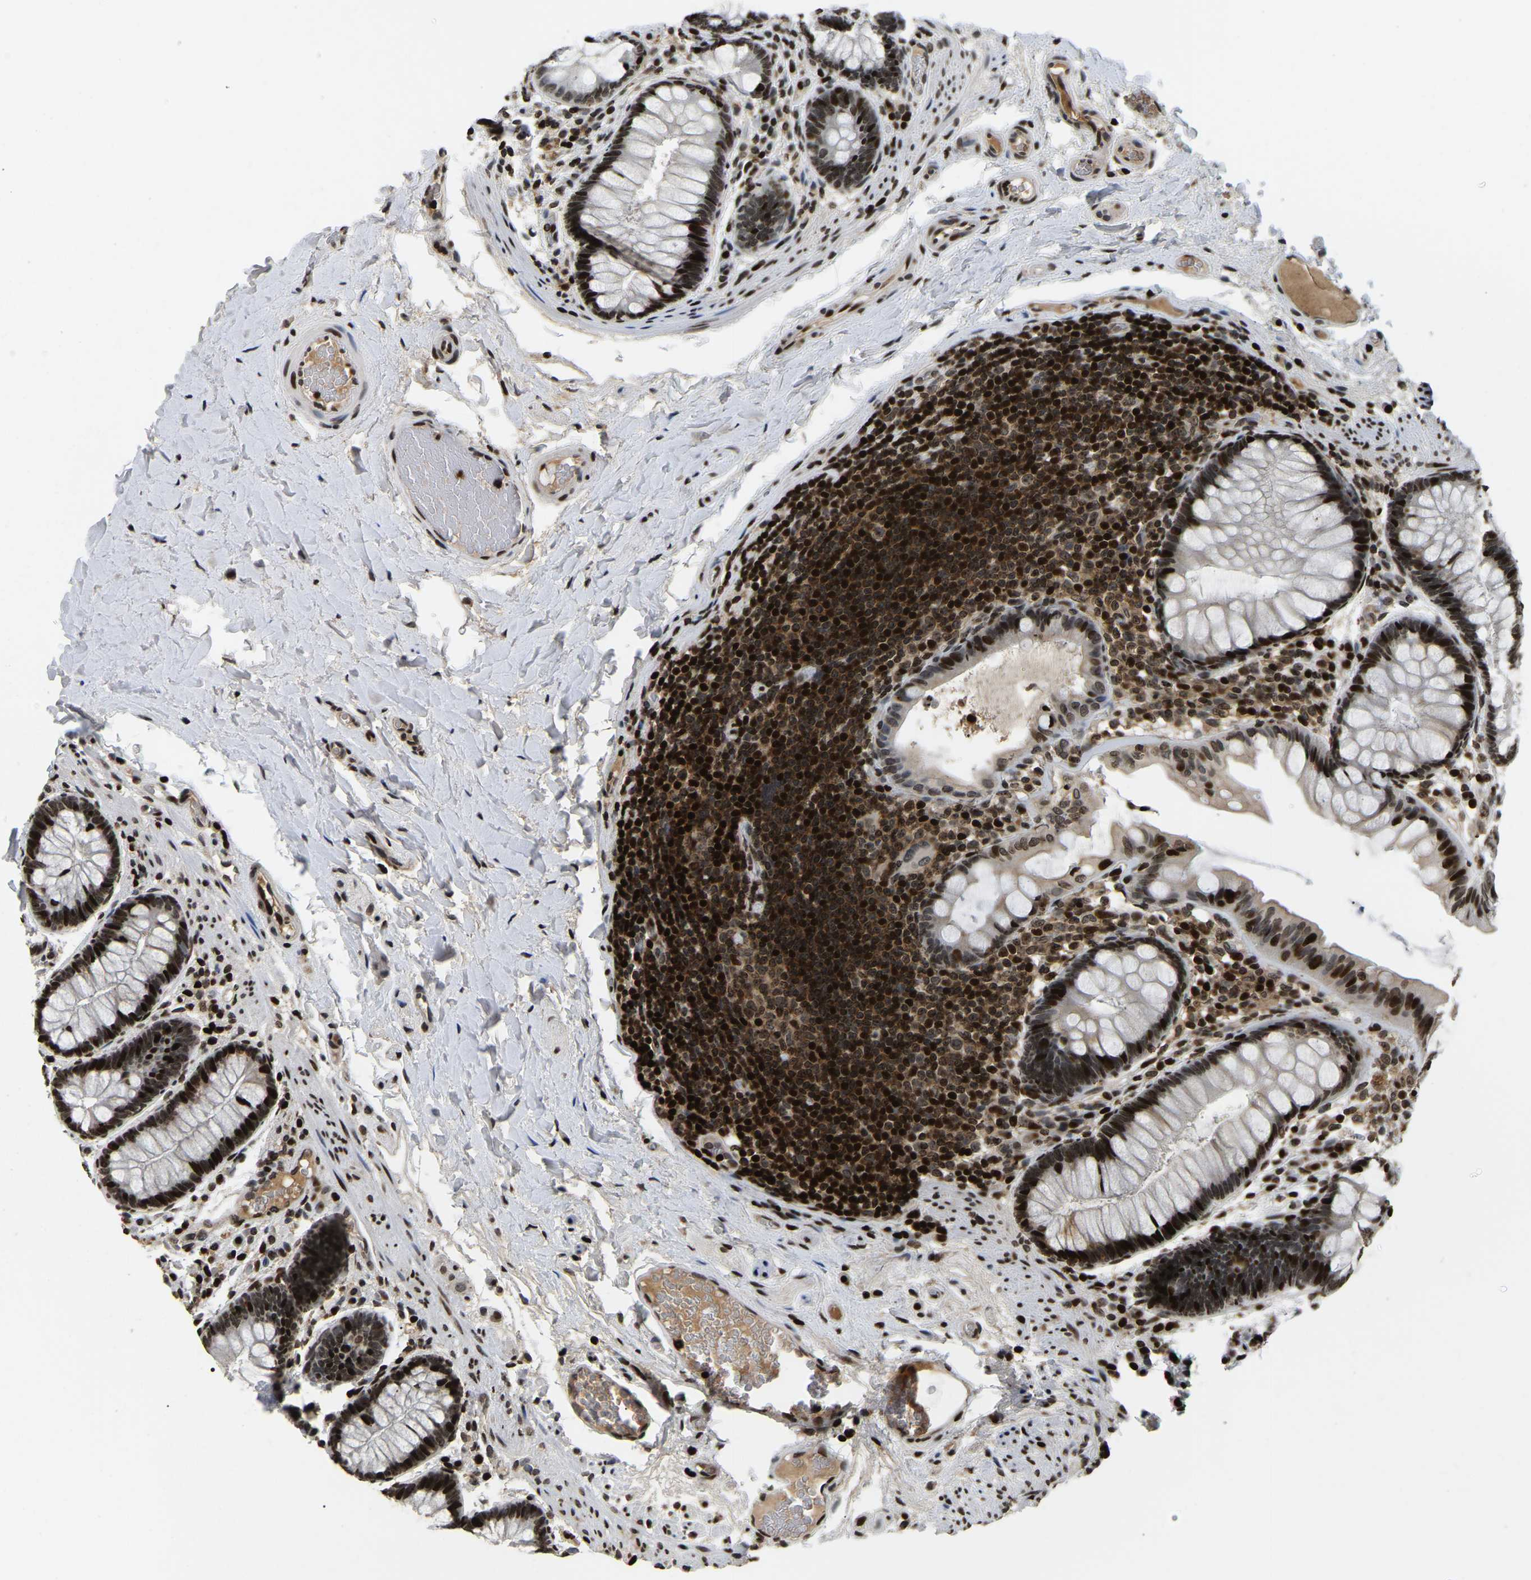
{"staining": {"intensity": "strong", "quantity": ">75%", "location": "nuclear"}, "tissue": "colon", "cell_type": "Endothelial cells", "image_type": "normal", "snomed": [{"axis": "morphology", "description": "Normal tissue, NOS"}, {"axis": "topography", "description": "Colon"}], "caption": "This is a micrograph of immunohistochemistry (IHC) staining of benign colon, which shows strong staining in the nuclear of endothelial cells.", "gene": "LRRC61", "patient": {"sex": "female", "age": 56}}